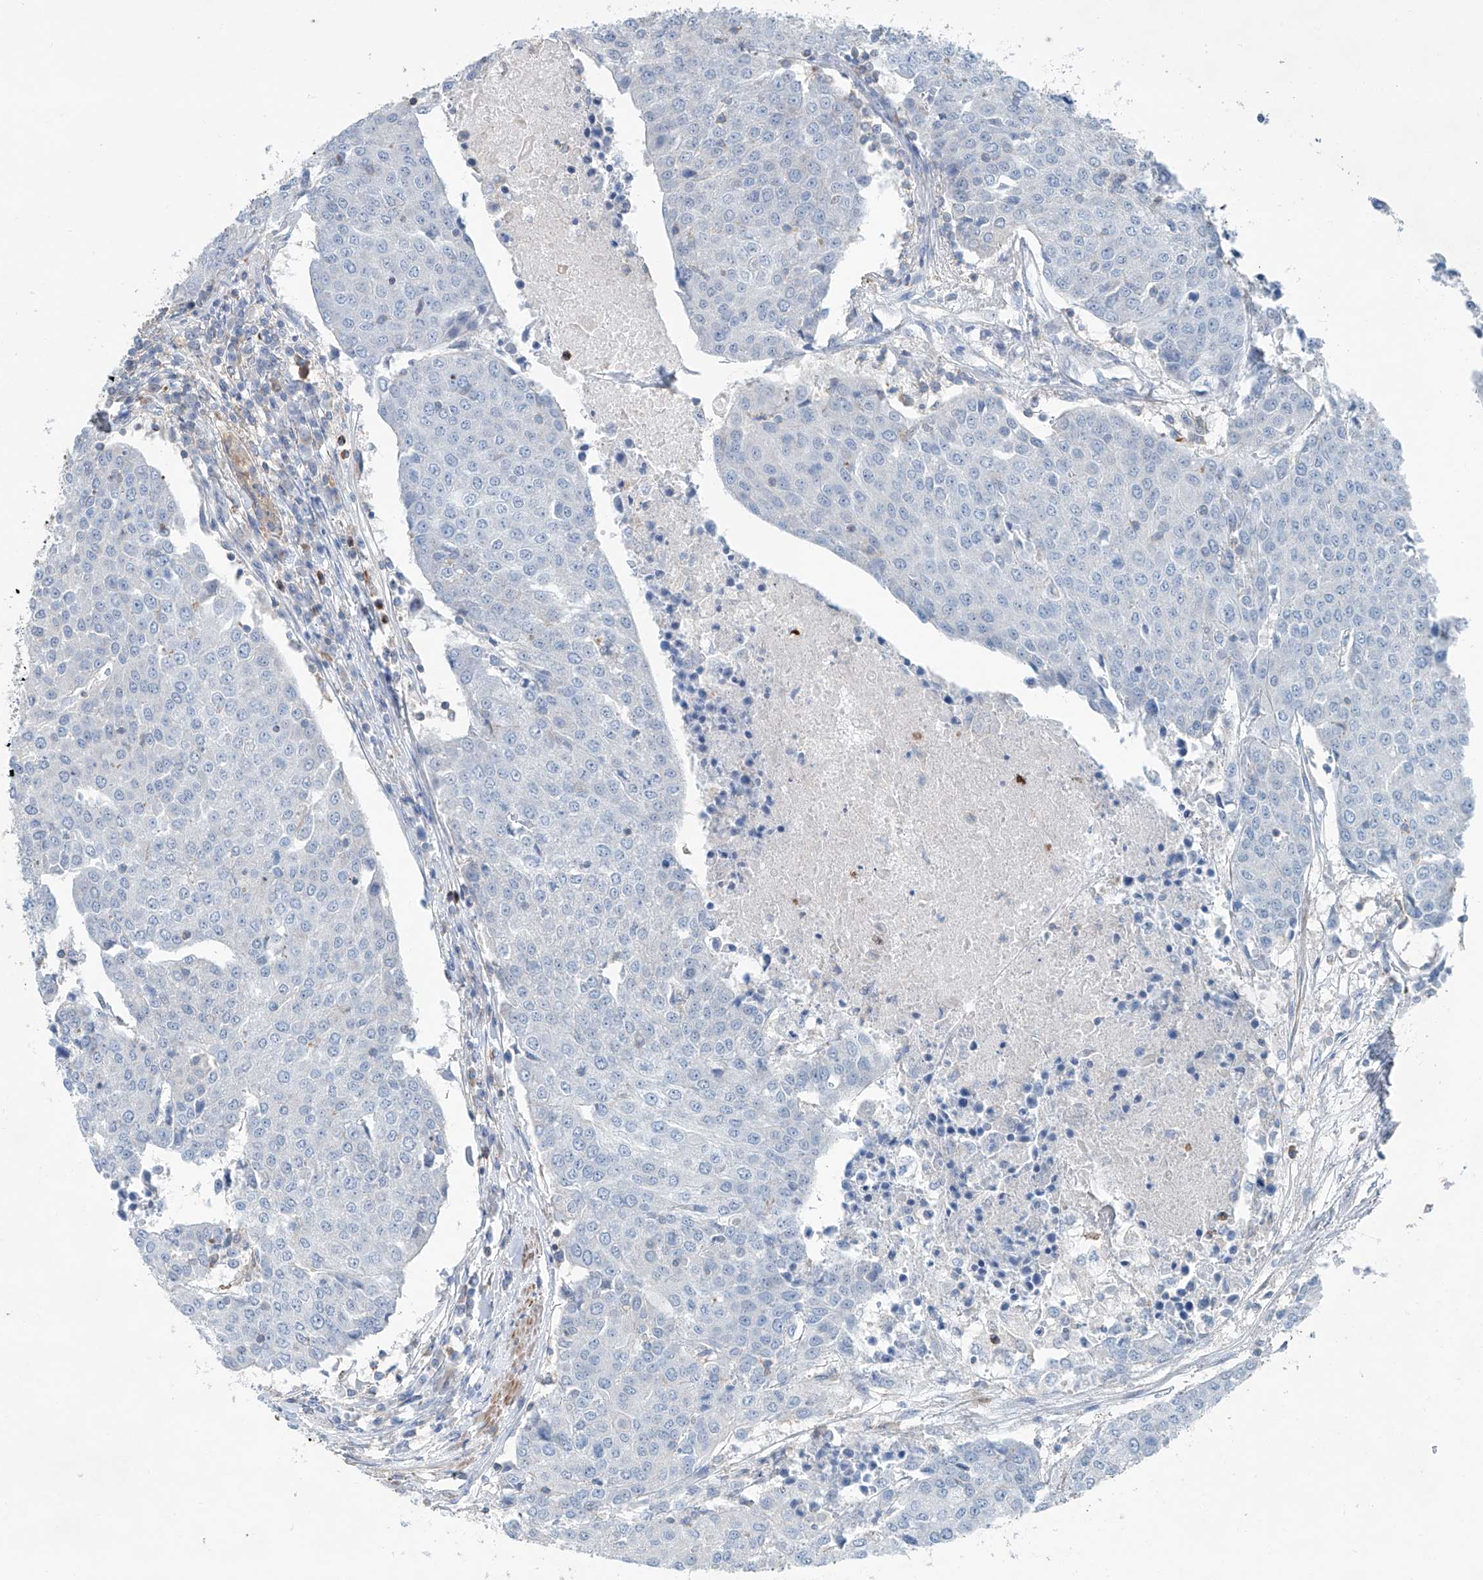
{"staining": {"intensity": "negative", "quantity": "none", "location": "none"}, "tissue": "urothelial cancer", "cell_type": "Tumor cells", "image_type": "cancer", "snomed": [{"axis": "morphology", "description": "Urothelial carcinoma, High grade"}, {"axis": "topography", "description": "Urinary bladder"}], "caption": "Tumor cells are negative for protein expression in human urothelial carcinoma (high-grade).", "gene": "ANKRD34A", "patient": {"sex": "female", "age": 85}}